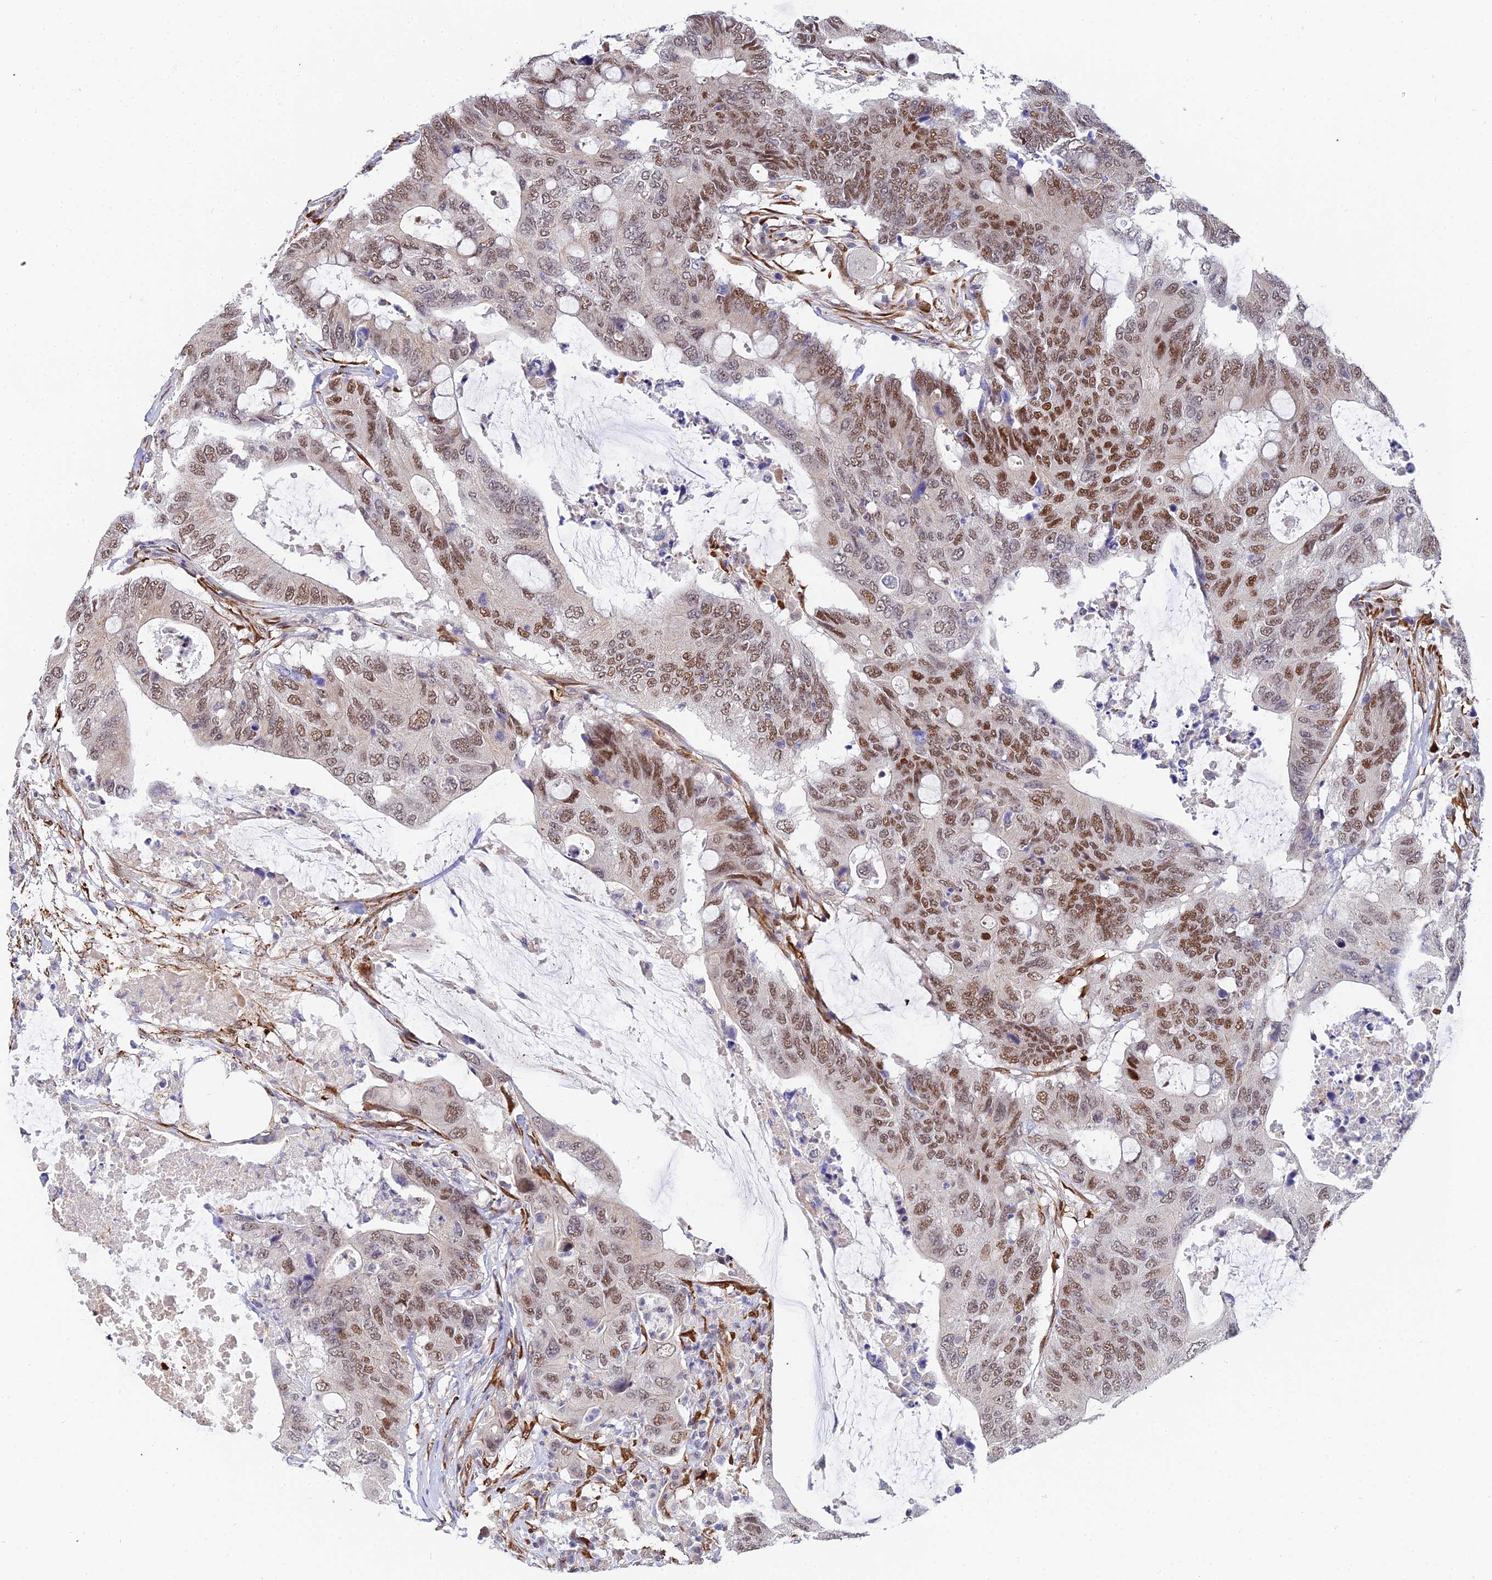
{"staining": {"intensity": "moderate", "quantity": ">75%", "location": "nuclear"}, "tissue": "colorectal cancer", "cell_type": "Tumor cells", "image_type": "cancer", "snomed": [{"axis": "morphology", "description": "Adenocarcinoma, NOS"}, {"axis": "topography", "description": "Colon"}], "caption": "The micrograph demonstrates immunohistochemical staining of colorectal cancer. There is moderate nuclear staining is seen in about >75% of tumor cells. The protein of interest is shown in brown color, while the nuclei are stained blue.", "gene": "BCL9", "patient": {"sex": "male", "age": 71}}